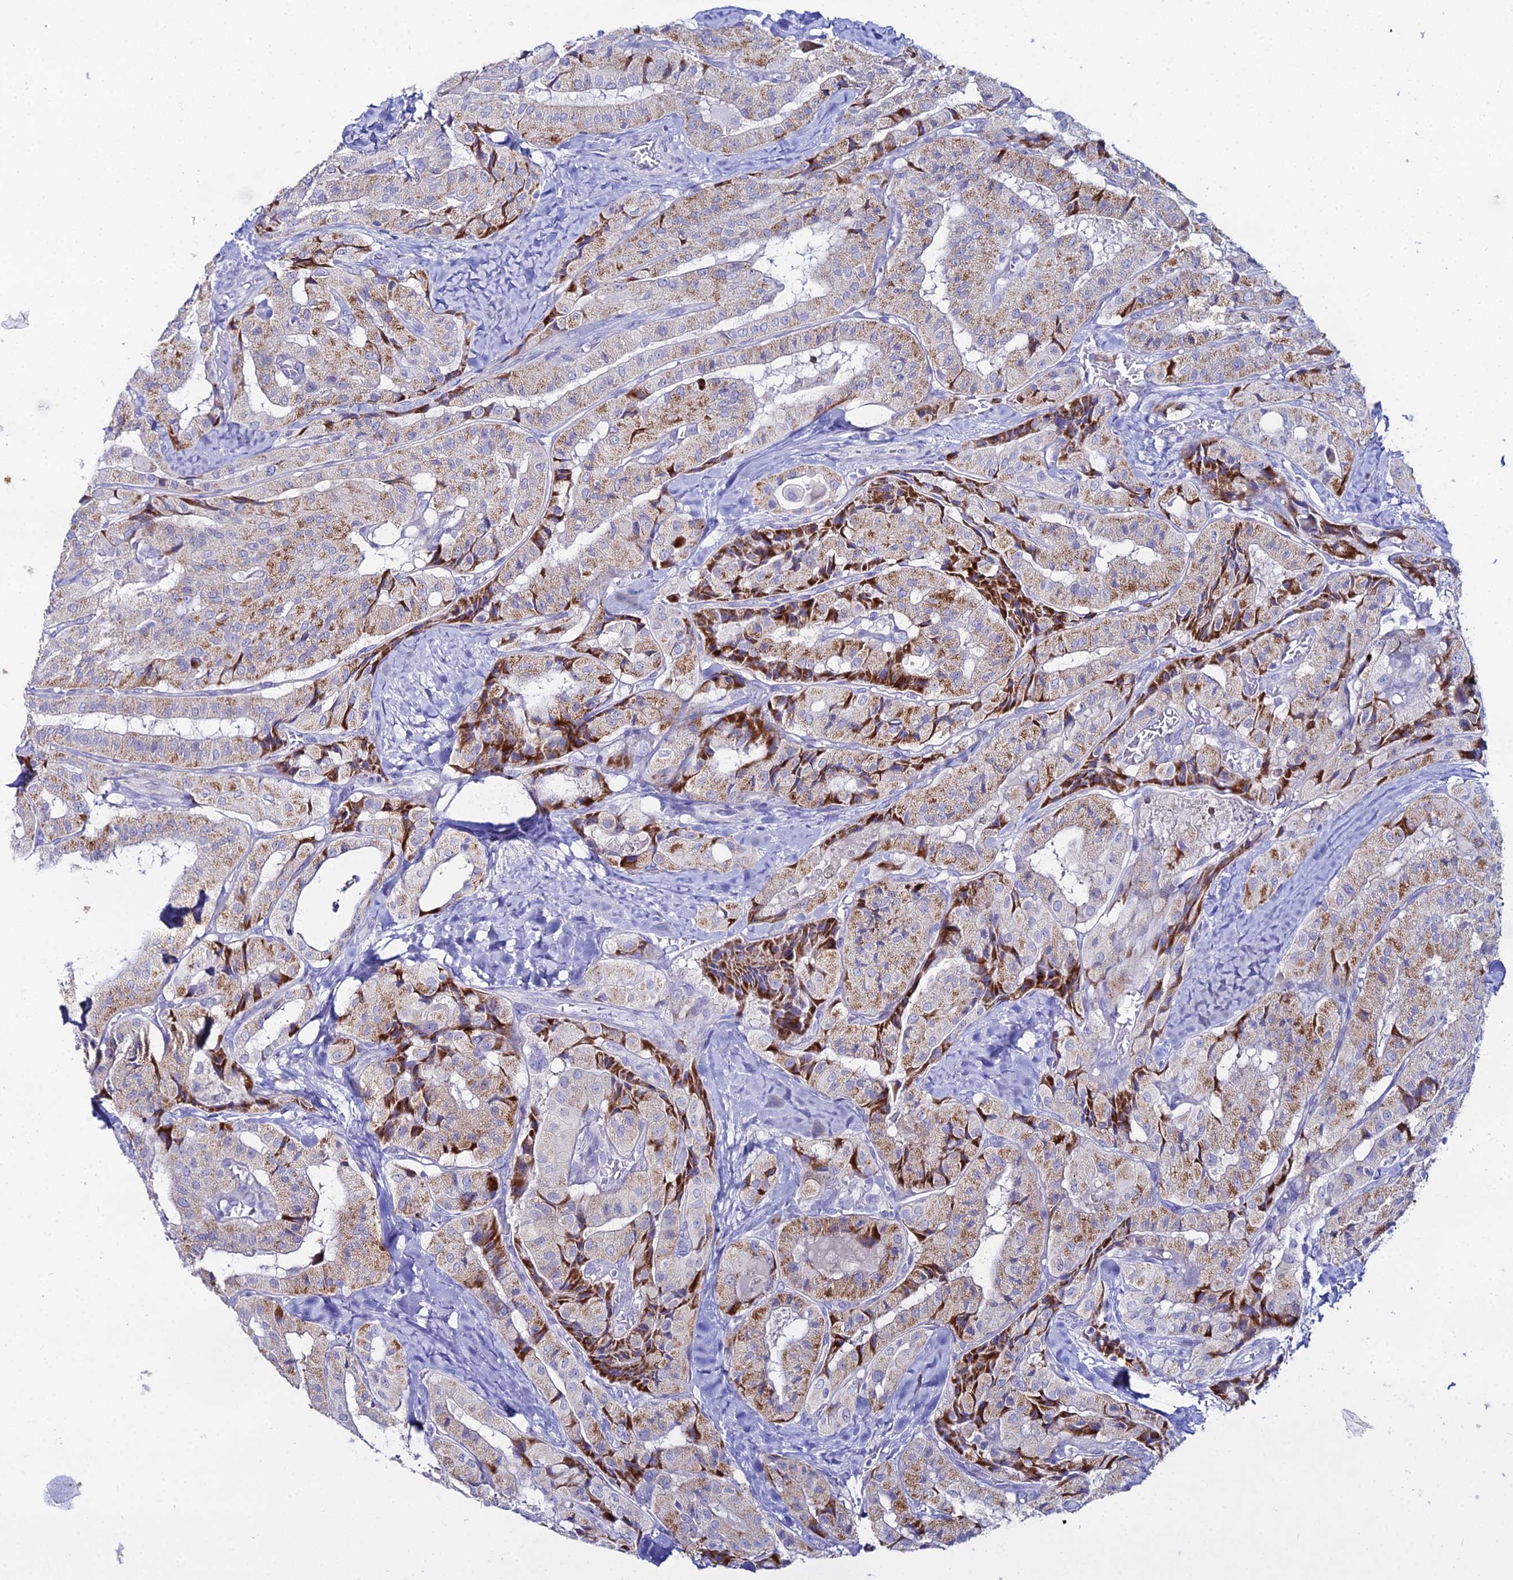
{"staining": {"intensity": "moderate", "quantity": "25%-75%", "location": "cytoplasmic/membranous"}, "tissue": "thyroid cancer", "cell_type": "Tumor cells", "image_type": "cancer", "snomed": [{"axis": "morphology", "description": "Normal tissue, NOS"}, {"axis": "morphology", "description": "Papillary adenocarcinoma, NOS"}, {"axis": "topography", "description": "Thyroid gland"}], "caption": "Brown immunohistochemical staining in thyroid cancer (papillary adenocarcinoma) exhibits moderate cytoplasmic/membranous expression in about 25%-75% of tumor cells.", "gene": "DHX34", "patient": {"sex": "female", "age": 59}}